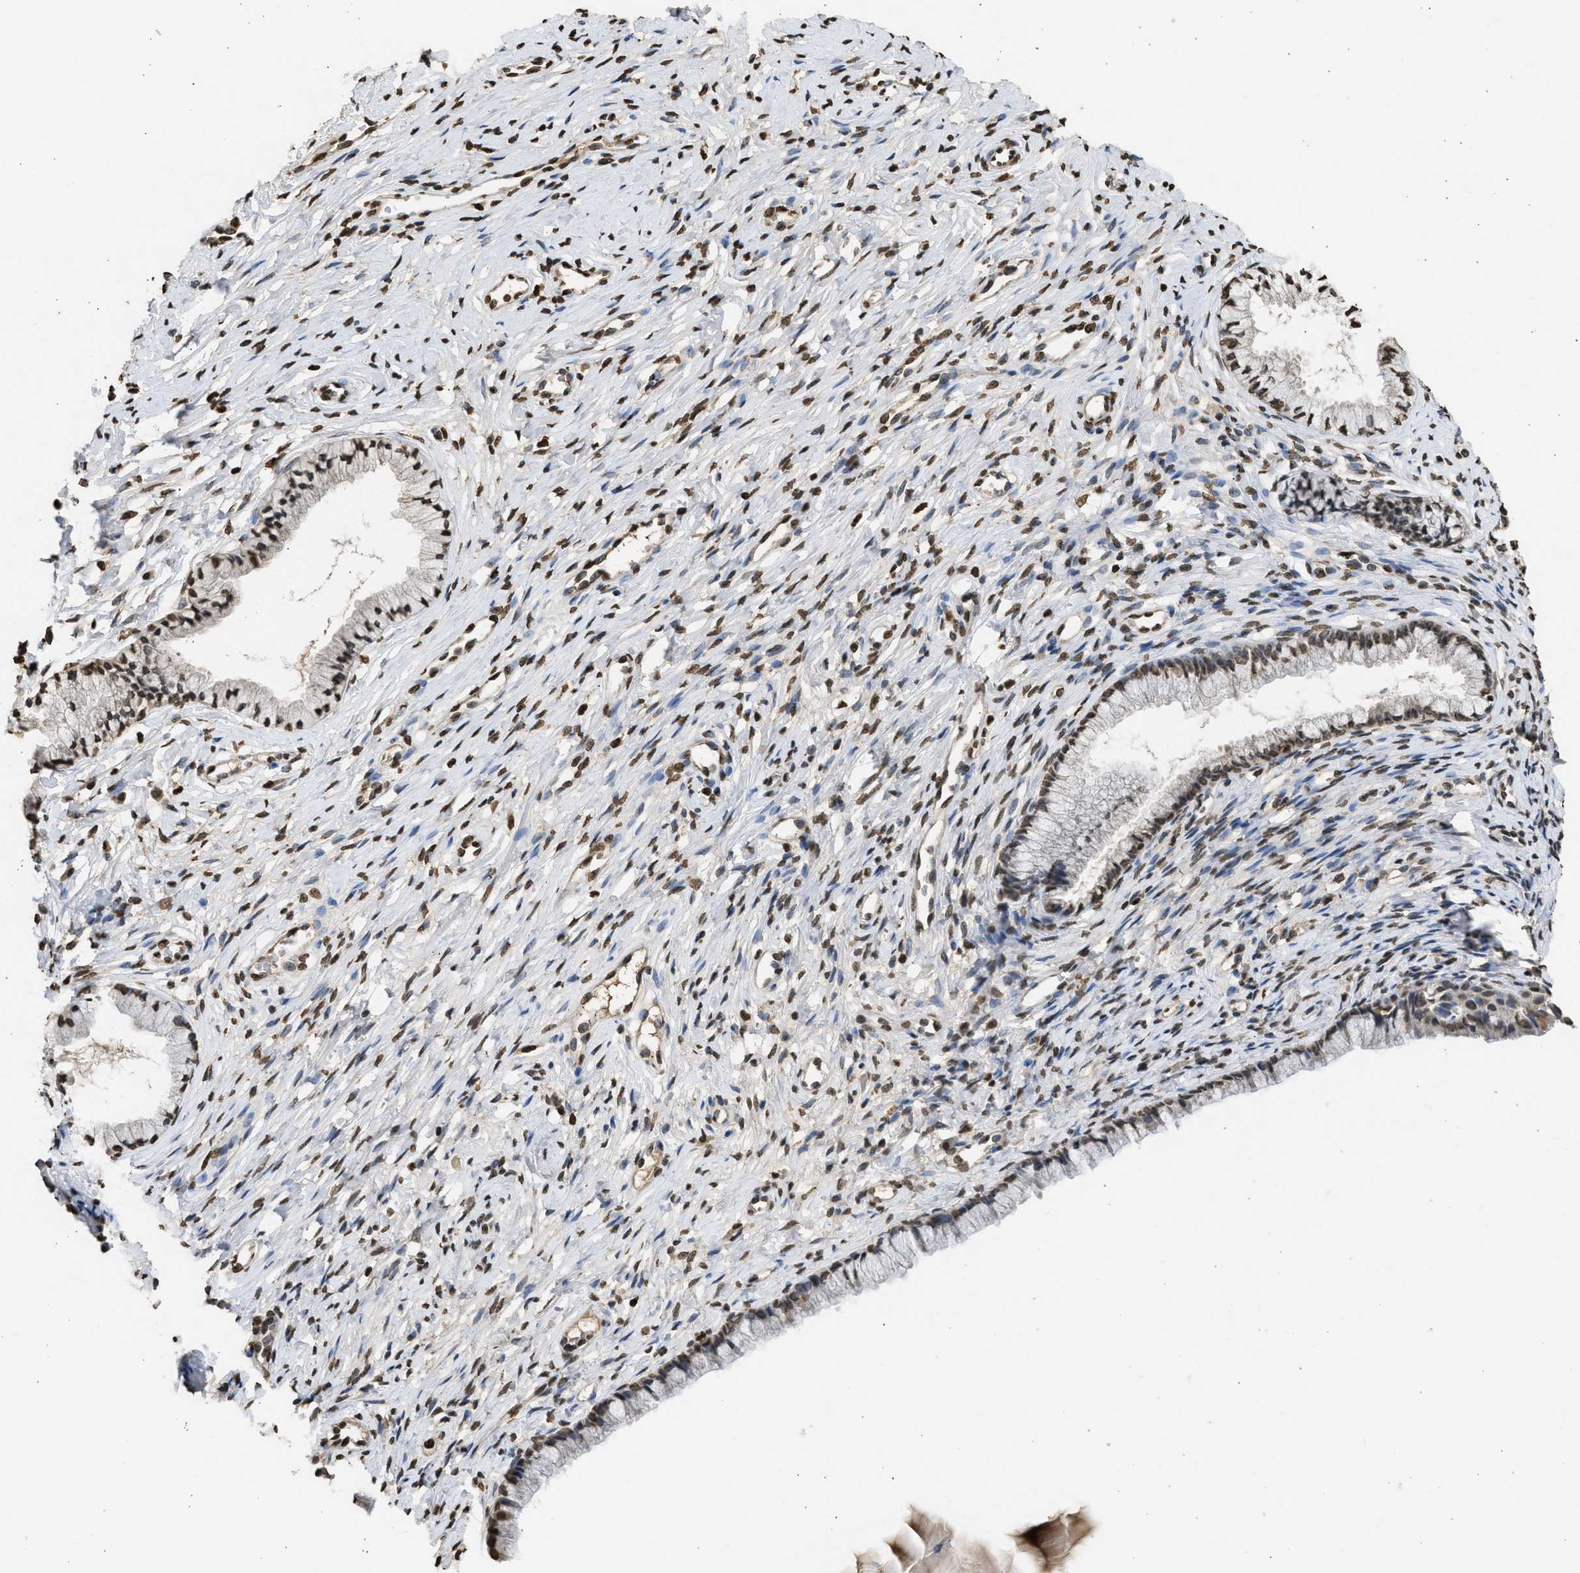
{"staining": {"intensity": "moderate", "quantity": ">75%", "location": "nuclear"}, "tissue": "cervix", "cell_type": "Glandular cells", "image_type": "normal", "snomed": [{"axis": "morphology", "description": "Normal tissue, NOS"}, {"axis": "topography", "description": "Cervix"}], "caption": "Glandular cells demonstrate medium levels of moderate nuclear staining in approximately >75% of cells in benign human cervix.", "gene": "RRAGC", "patient": {"sex": "female", "age": 77}}